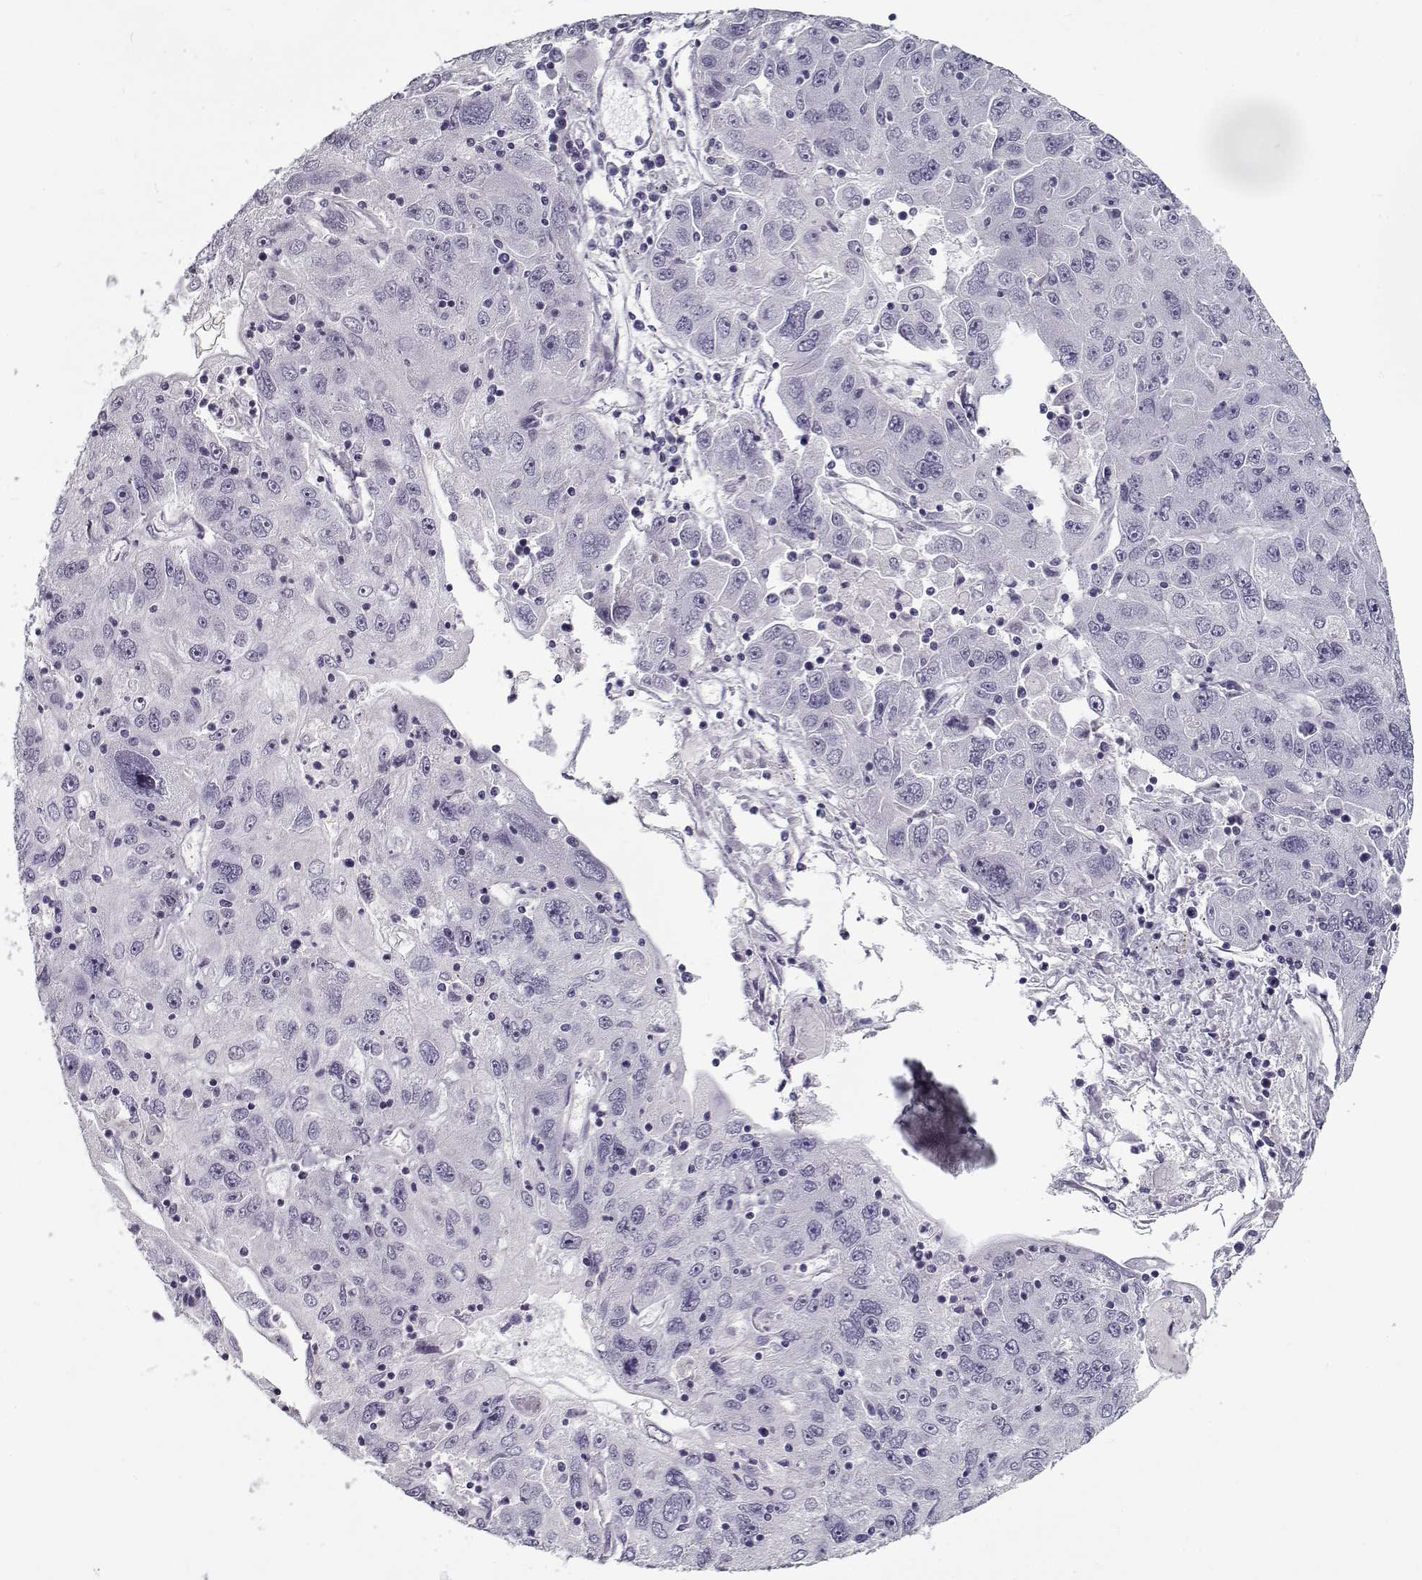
{"staining": {"intensity": "negative", "quantity": "none", "location": "none"}, "tissue": "stomach cancer", "cell_type": "Tumor cells", "image_type": "cancer", "snomed": [{"axis": "morphology", "description": "Adenocarcinoma, NOS"}, {"axis": "topography", "description": "Stomach"}], "caption": "Immunohistochemical staining of adenocarcinoma (stomach) displays no significant expression in tumor cells.", "gene": "CCDC136", "patient": {"sex": "male", "age": 56}}